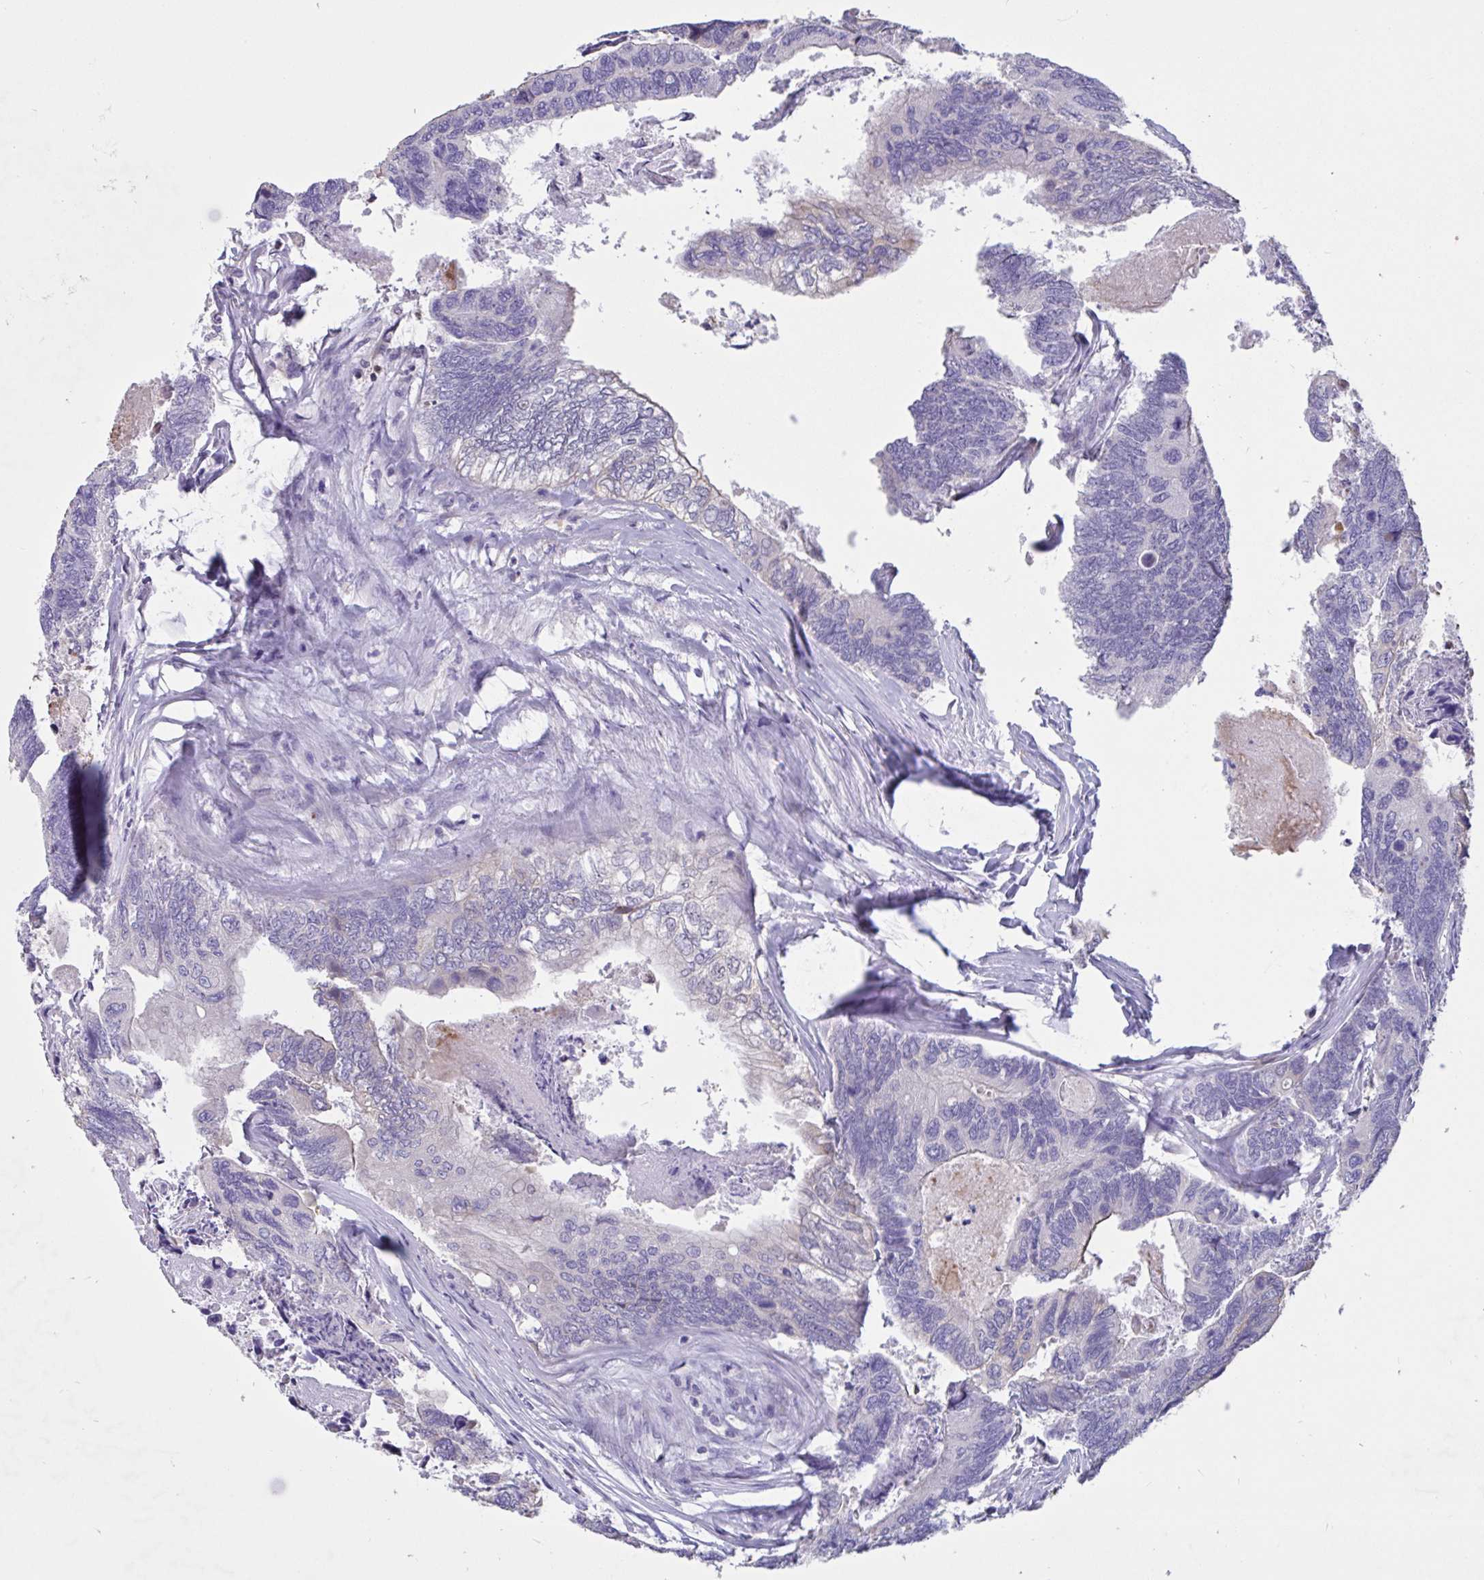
{"staining": {"intensity": "negative", "quantity": "none", "location": "none"}, "tissue": "colorectal cancer", "cell_type": "Tumor cells", "image_type": "cancer", "snomed": [{"axis": "morphology", "description": "Adenocarcinoma, NOS"}, {"axis": "topography", "description": "Colon"}], "caption": "There is no significant staining in tumor cells of colorectal adenocarcinoma.", "gene": "DDX39A", "patient": {"sex": "female", "age": 67}}